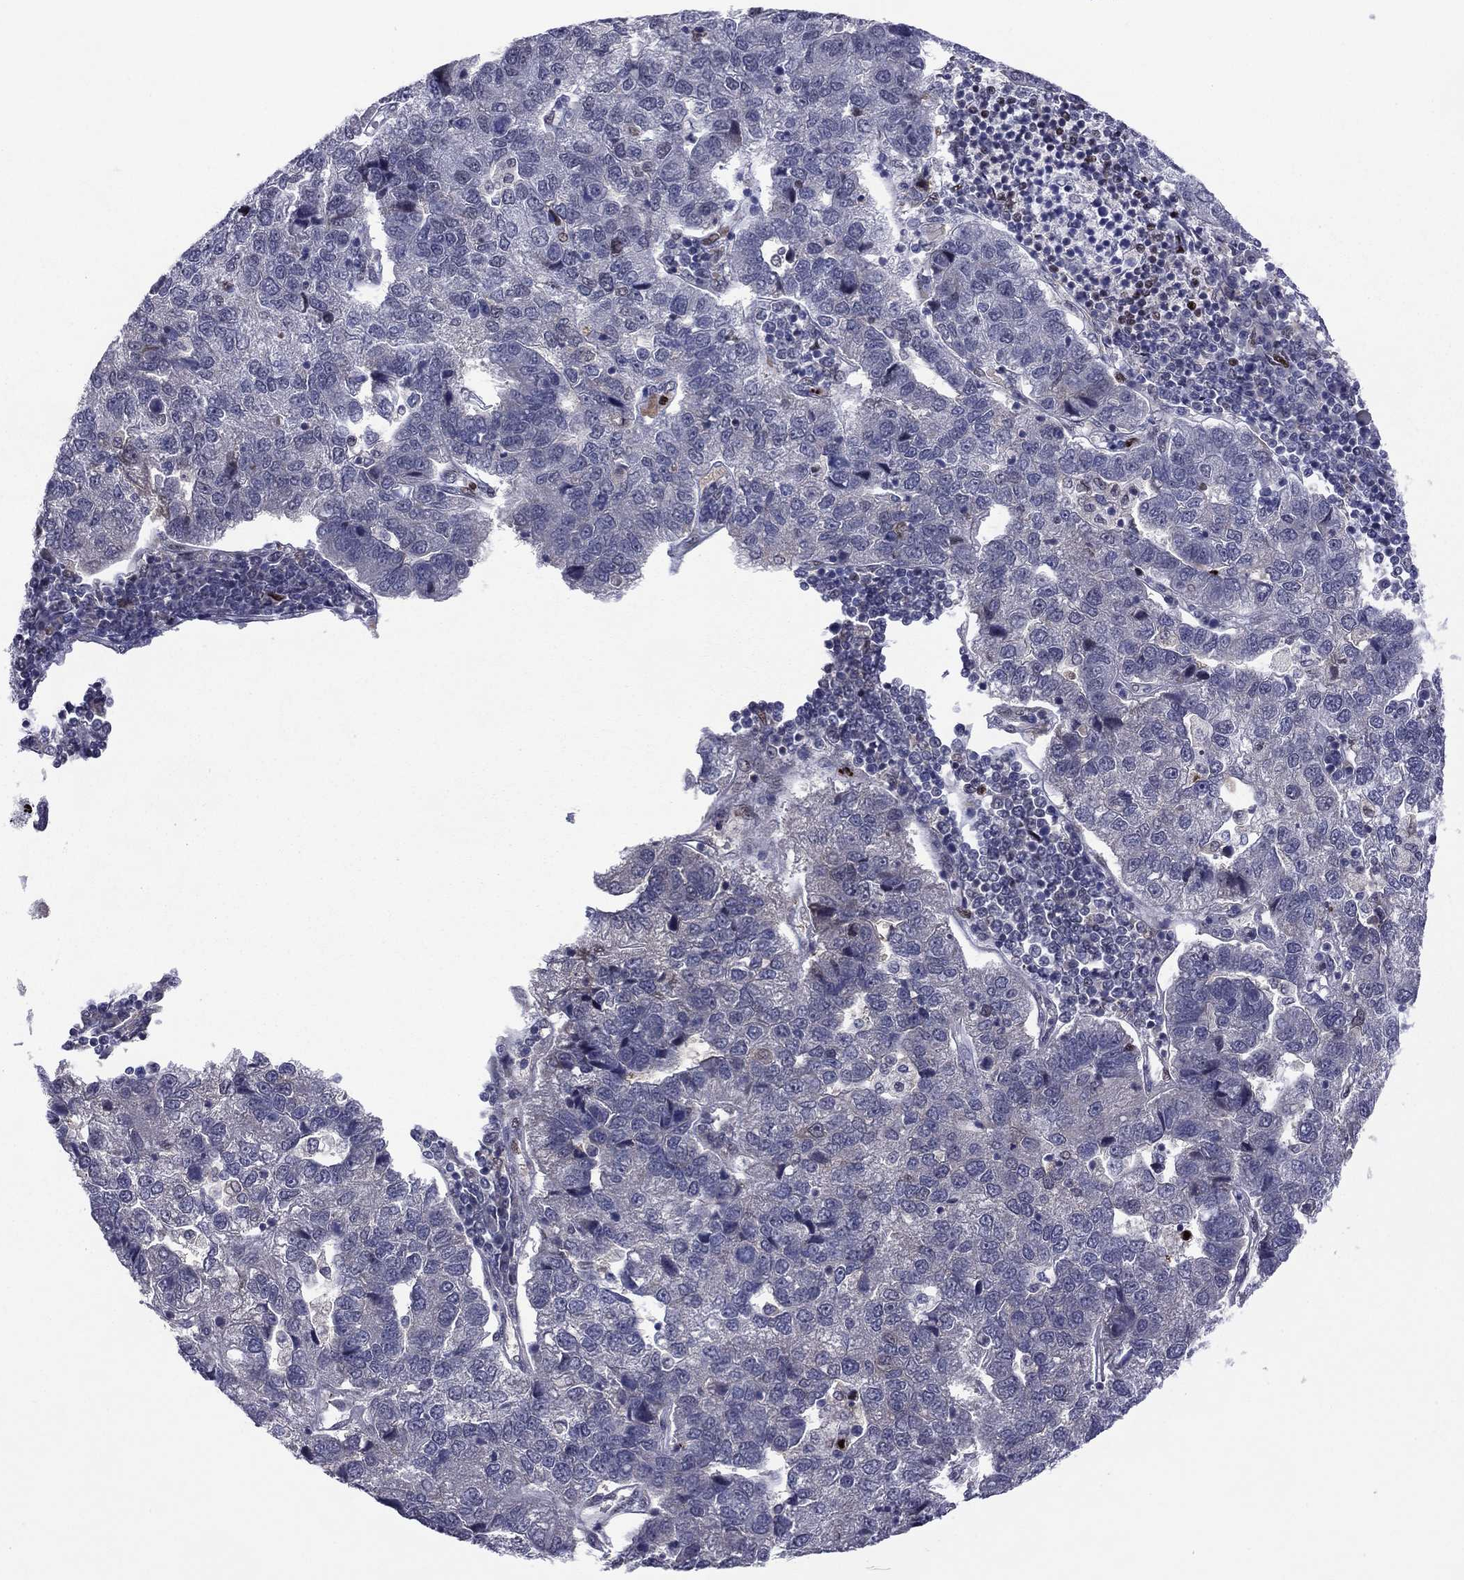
{"staining": {"intensity": "negative", "quantity": "none", "location": "none"}, "tissue": "pancreatic cancer", "cell_type": "Tumor cells", "image_type": "cancer", "snomed": [{"axis": "morphology", "description": "Adenocarcinoma, NOS"}, {"axis": "topography", "description": "Pancreas"}], "caption": "Immunohistochemistry of human pancreatic cancer (adenocarcinoma) exhibits no expression in tumor cells. (DAB (3,3'-diaminobenzidine) immunohistochemistry (IHC), high magnification).", "gene": "PCGF3", "patient": {"sex": "female", "age": 61}}